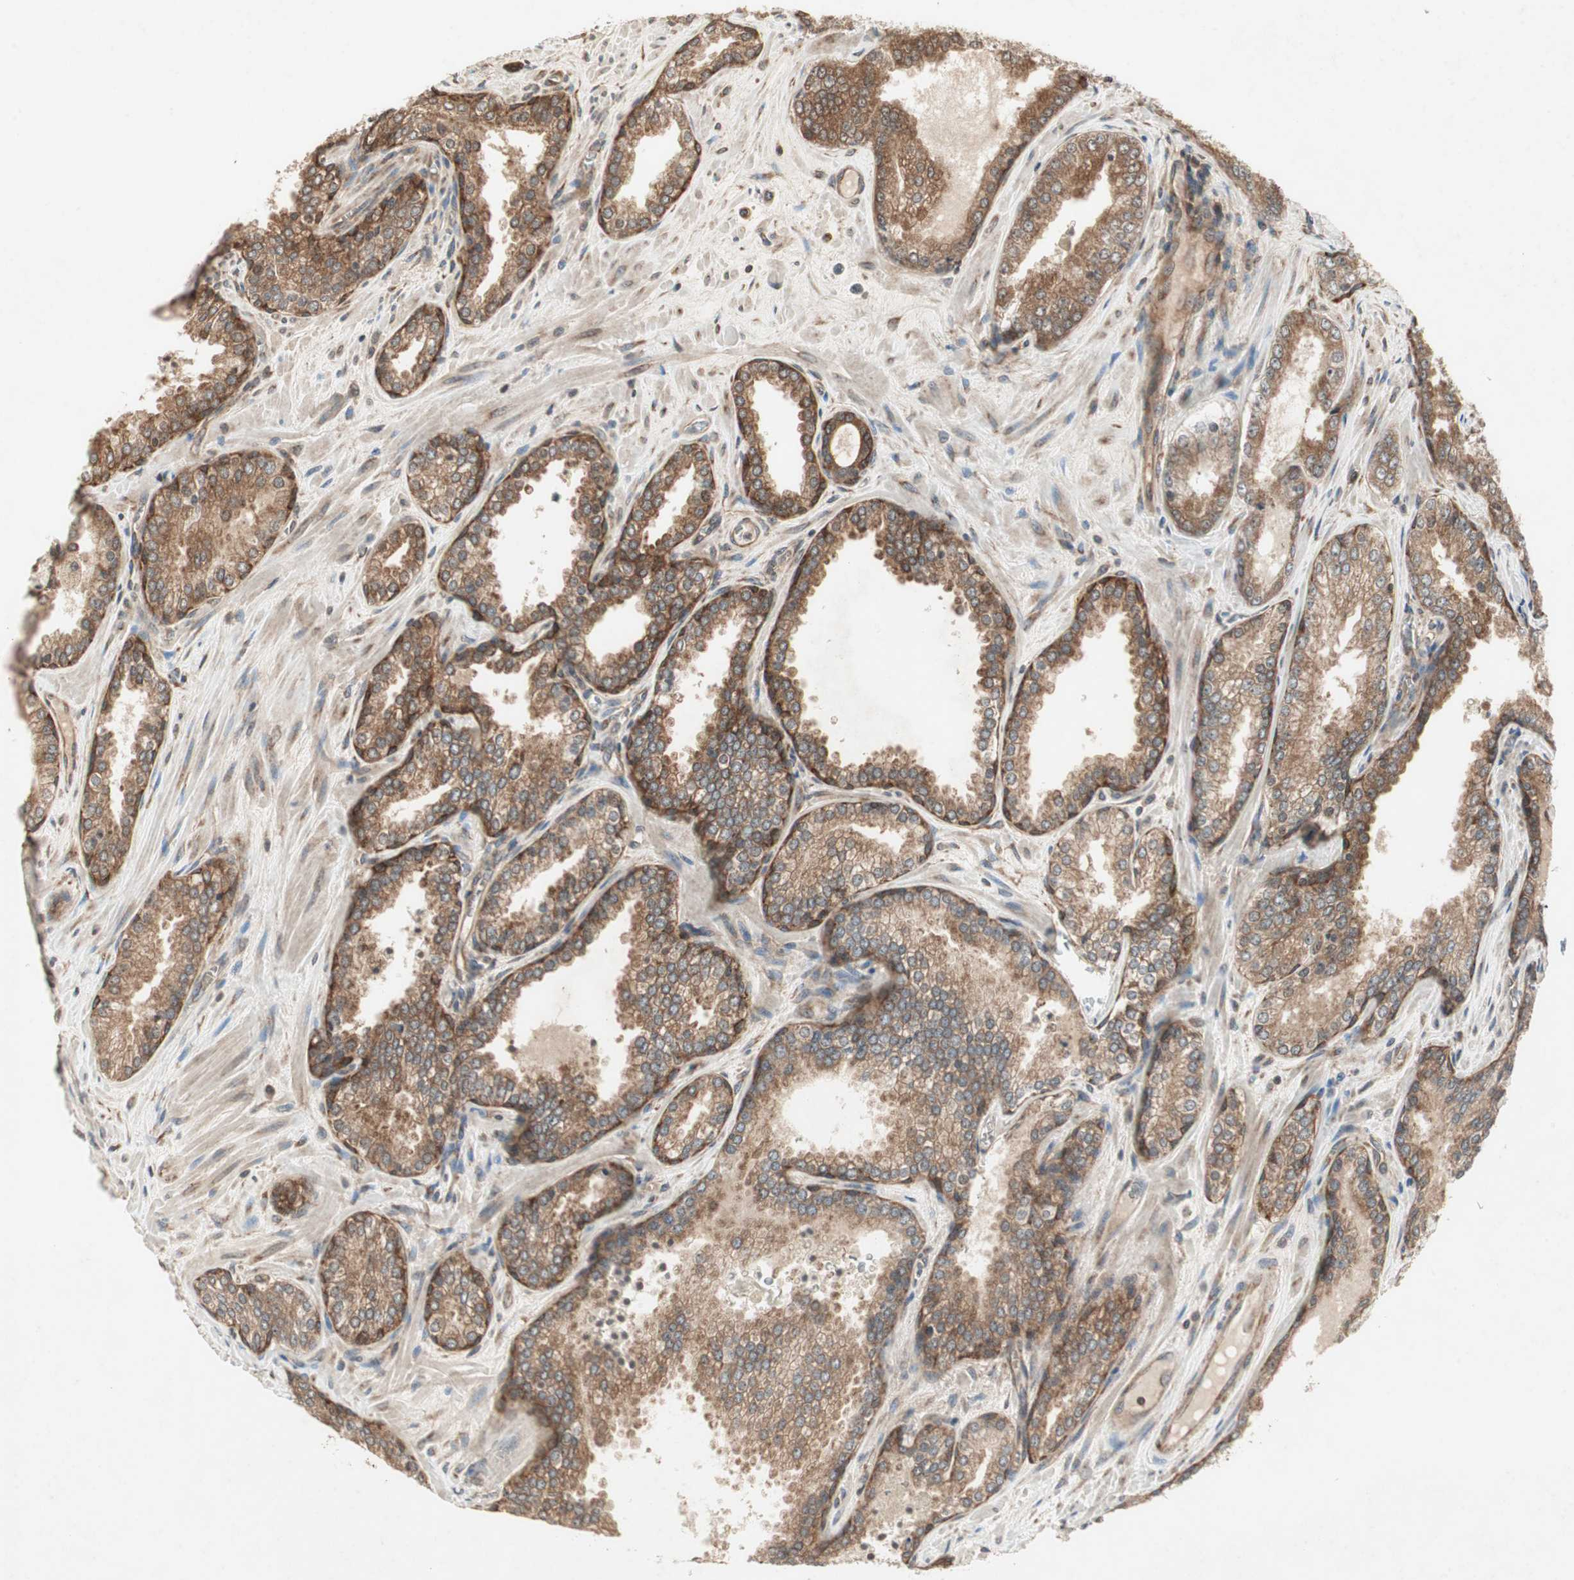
{"staining": {"intensity": "moderate", "quantity": "25%-75%", "location": "cytoplasmic/membranous"}, "tissue": "prostate cancer", "cell_type": "Tumor cells", "image_type": "cancer", "snomed": [{"axis": "morphology", "description": "Adenocarcinoma, Low grade"}, {"axis": "topography", "description": "Prostate"}], "caption": "Immunohistochemistry (IHC) staining of prostate cancer, which demonstrates medium levels of moderate cytoplasmic/membranous positivity in approximately 25%-75% of tumor cells indicating moderate cytoplasmic/membranous protein expression. The staining was performed using DAB (3,3'-diaminobenzidine) (brown) for protein detection and nuclei were counterstained in hematoxylin (blue).", "gene": "IRS1", "patient": {"sex": "male", "age": 60}}